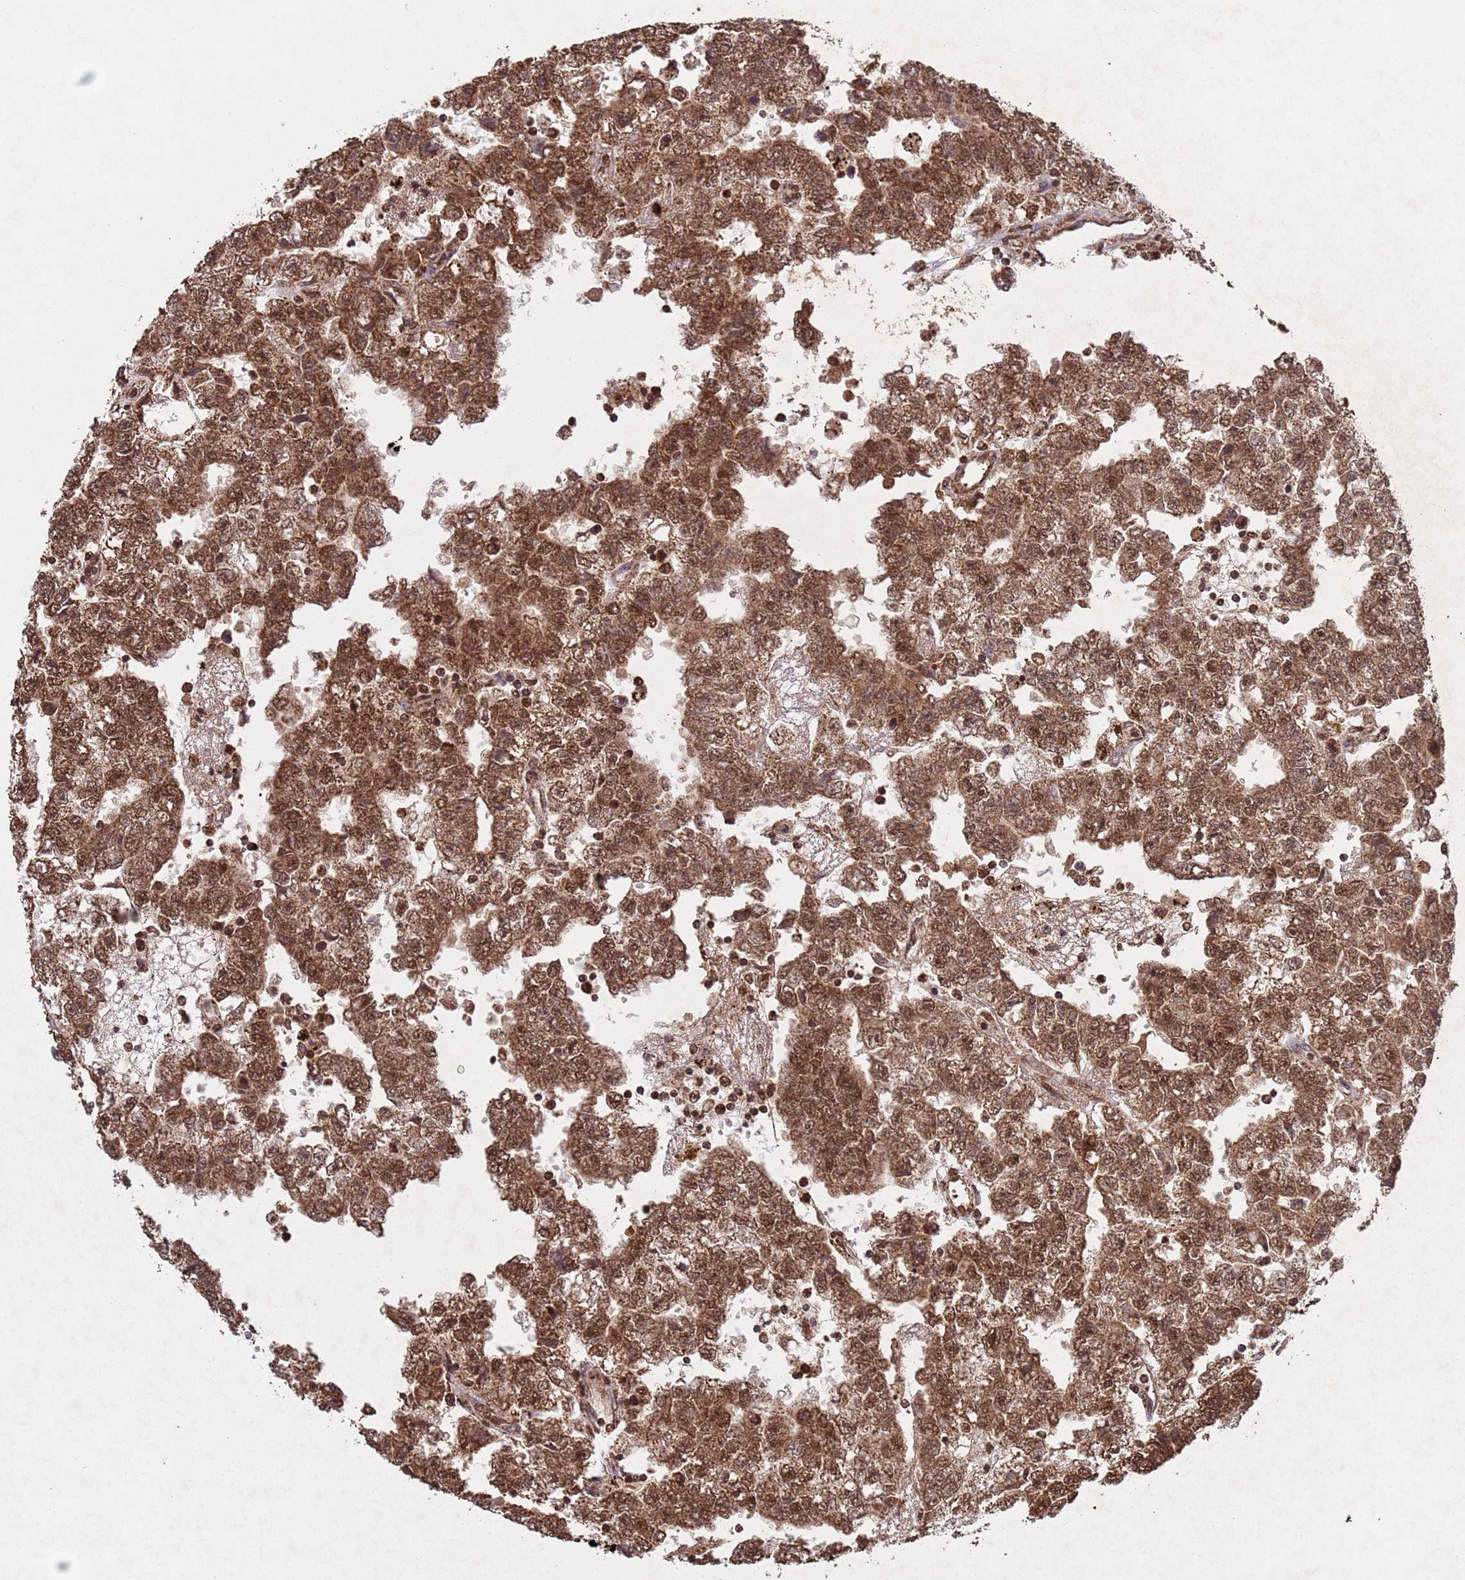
{"staining": {"intensity": "moderate", "quantity": ">75%", "location": "cytoplasmic/membranous,nuclear"}, "tissue": "testis cancer", "cell_type": "Tumor cells", "image_type": "cancer", "snomed": [{"axis": "morphology", "description": "Carcinoma, Embryonal, NOS"}, {"axis": "topography", "description": "Testis"}], "caption": "Testis cancer (embryonal carcinoma) tissue demonstrates moderate cytoplasmic/membranous and nuclear expression in about >75% of tumor cells, visualized by immunohistochemistry. (IHC, brightfield microscopy, high magnification).", "gene": "HDAC10", "patient": {"sex": "male", "age": 25}}